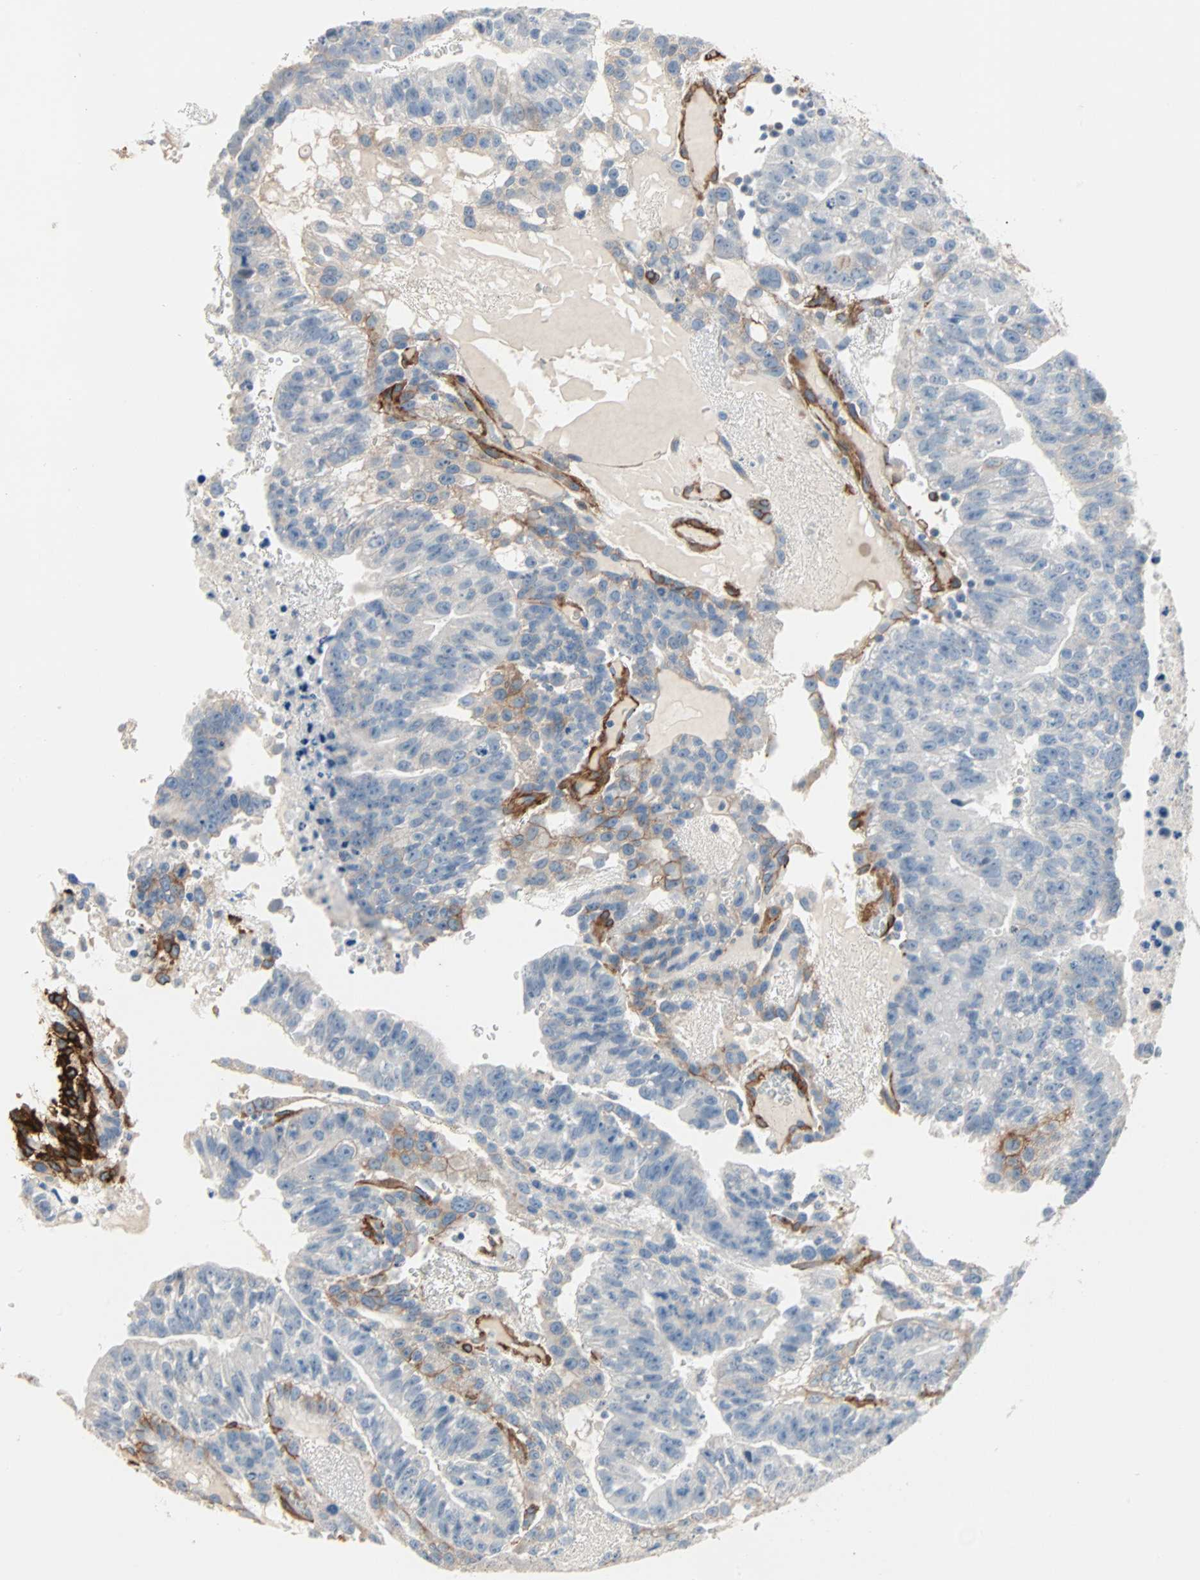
{"staining": {"intensity": "negative", "quantity": "none", "location": "none"}, "tissue": "testis cancer", "cell_type": "Tumor cells", "image_type": "cancer", "snomed": [{"axis": "morphology", "description": "Seminoma, NOS"}, {"axis": "morphology", "description": "Carcinoma, Embryonal, NOS"}, {"axis": "topography", "description": "Testis"}], "caption": "High power microscopy image of an immunohistochemistry (IHC) photomicrograph of testis embryonal carcinoma, revealing no significant staining in tumor cells.", "gene": "EPB41L2", "patient": {"sex": "male", "age": 52}}